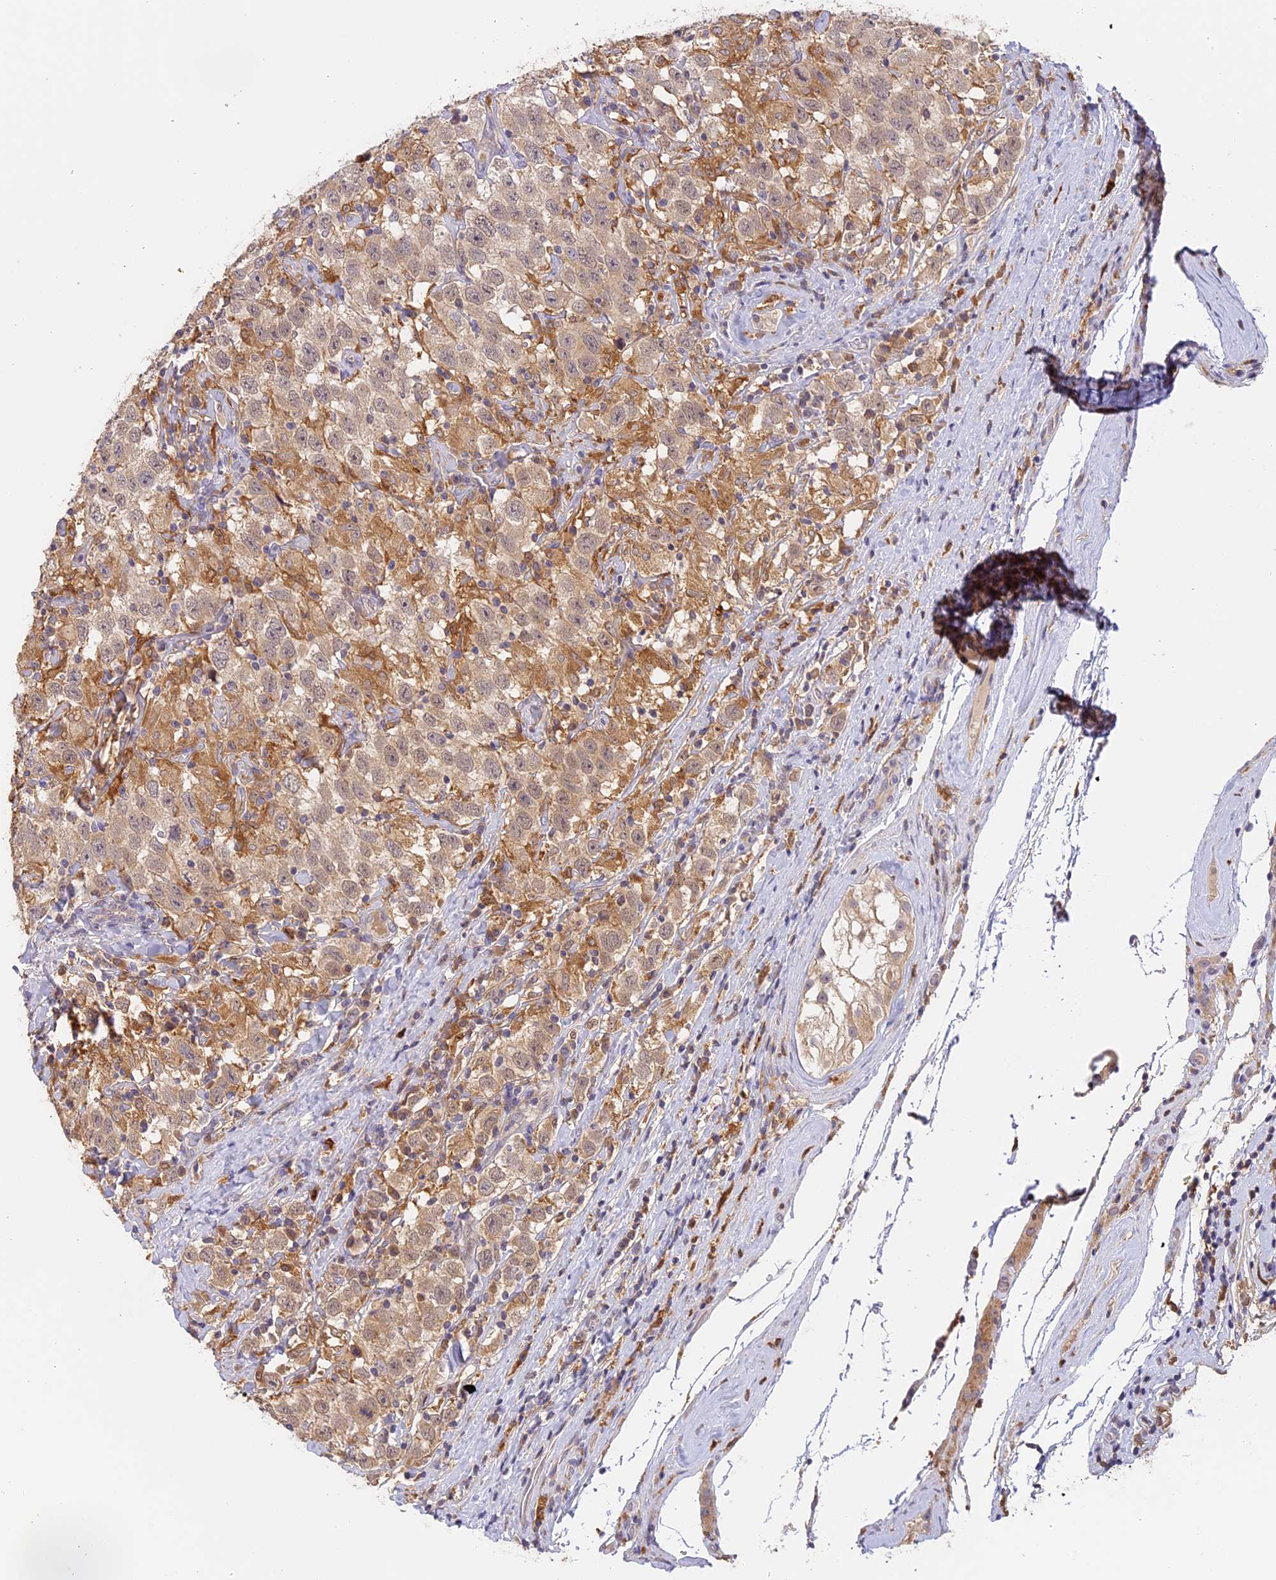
{"staining": {"intensity": "weak", "quantity": "<25%", "location": "cytoplasmic/membranous"}, "tissue": "testis cancer", "cell_type": "Tumor cells", "image_type": "cancer", "snomed": [{"axis": "morphology", "description": "Seminoma, NOS"}, {"axis": "topography", "description": "Testis"}], "caption": "Human testis seminoma stained for a protein using IHC shows no positivity in tumor cells.", "gene": "NCF4", "patient": {"sex": "male", "age": 41}}